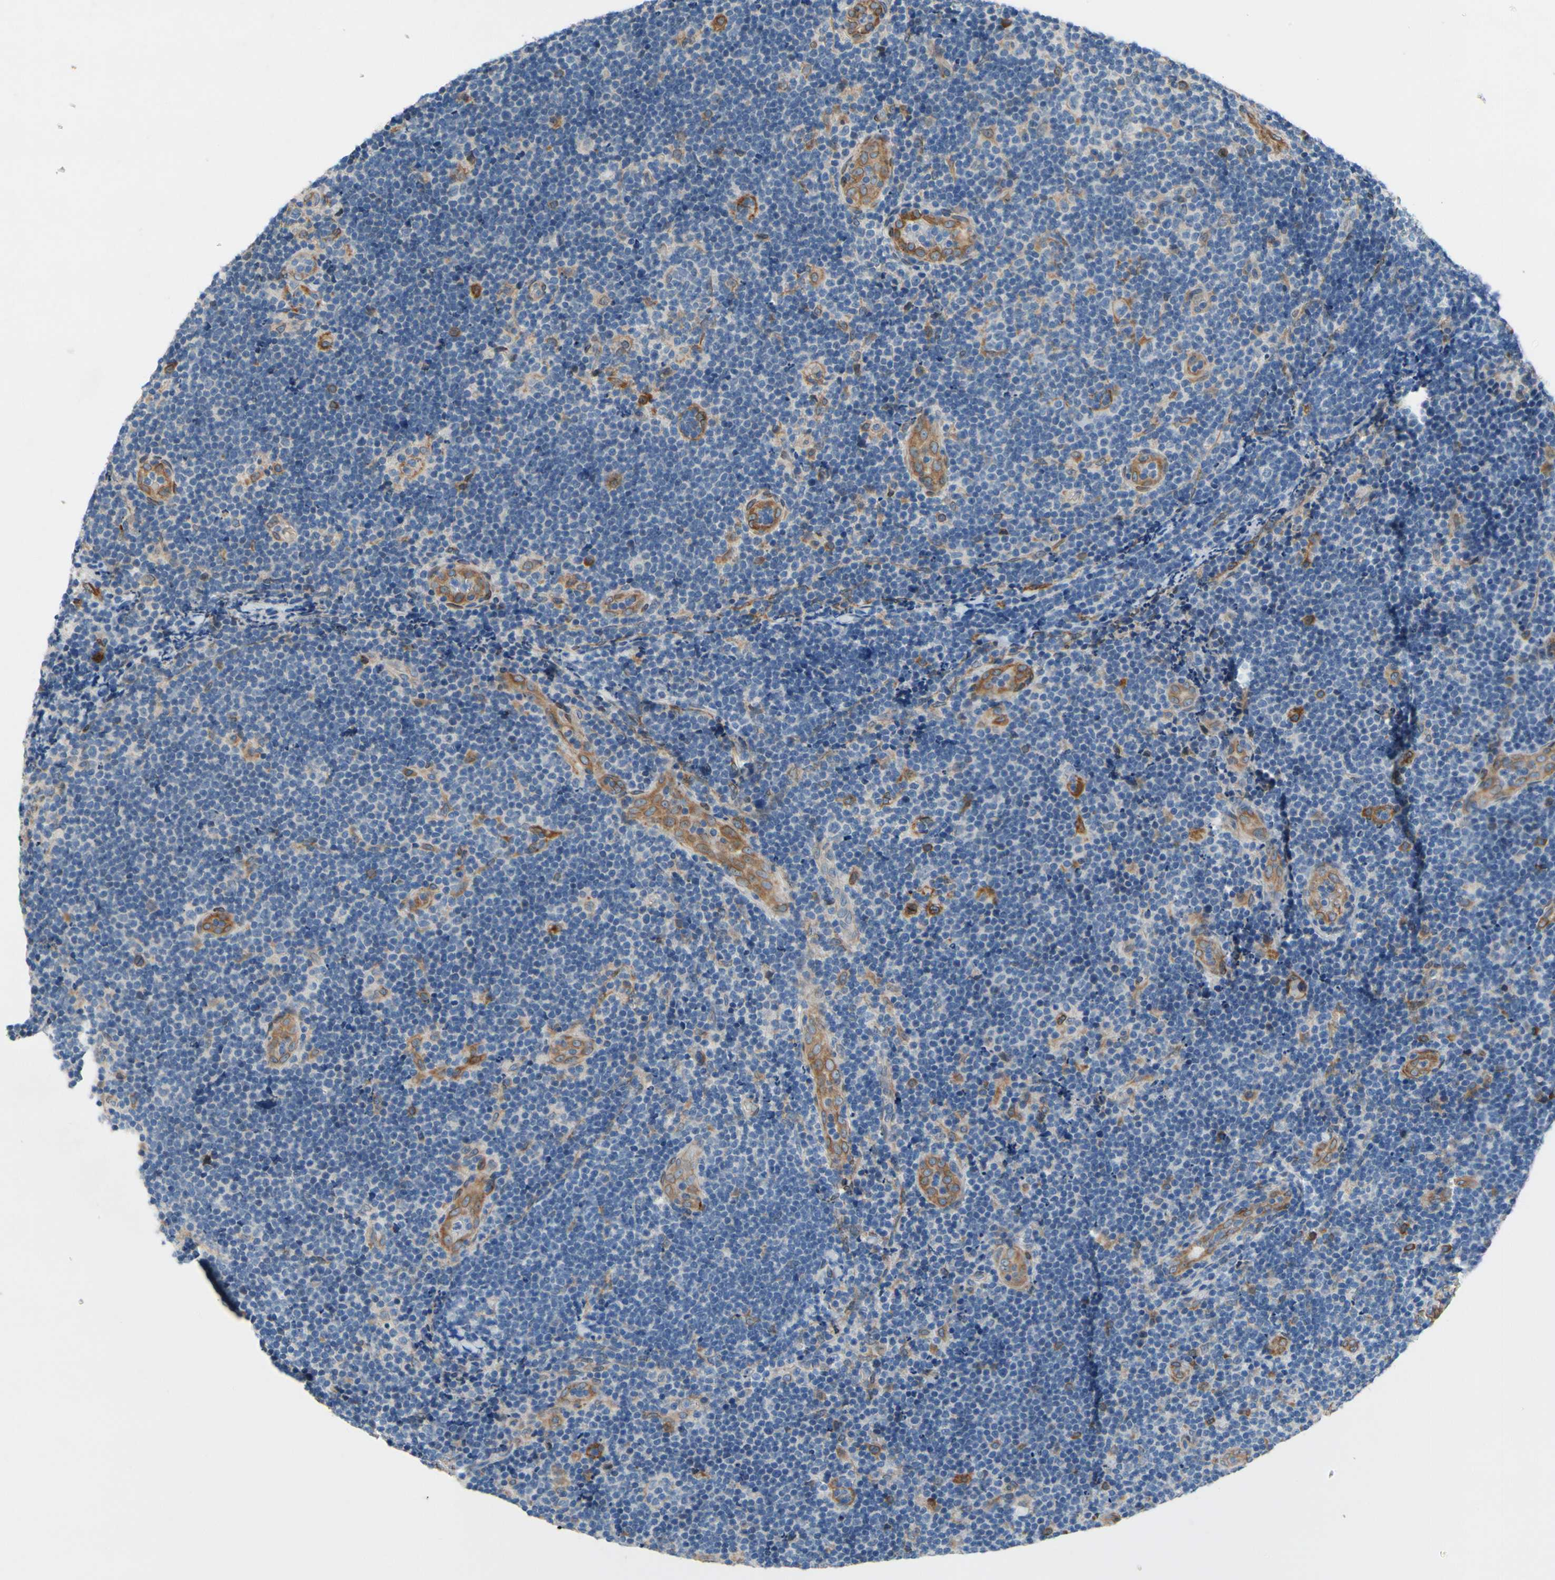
{"staining": {"intensity": "moderate", "quantity": "<25%", "location": "cytoplasmic/membranous"}, "tissue": "lymphoma", "cell_type": "Tumor cells", "image_type": "cancer", "snomed": [{"axis": "morphology", "description": "Malignant lymphoma, non-Hodgkin's type, Low grade"}, {"axis": "topography", "description": "Lymph node"}], "caption": "An immunohistochemistry (IHC) image of neoplastic tissue is shown. Protein staining in brown highlights moderate cytoplasmic/membranous positivity in lymphoma within tumor cells.", "gene": "PRXL2A", "patient": {"sex": "male", "age": 83}}